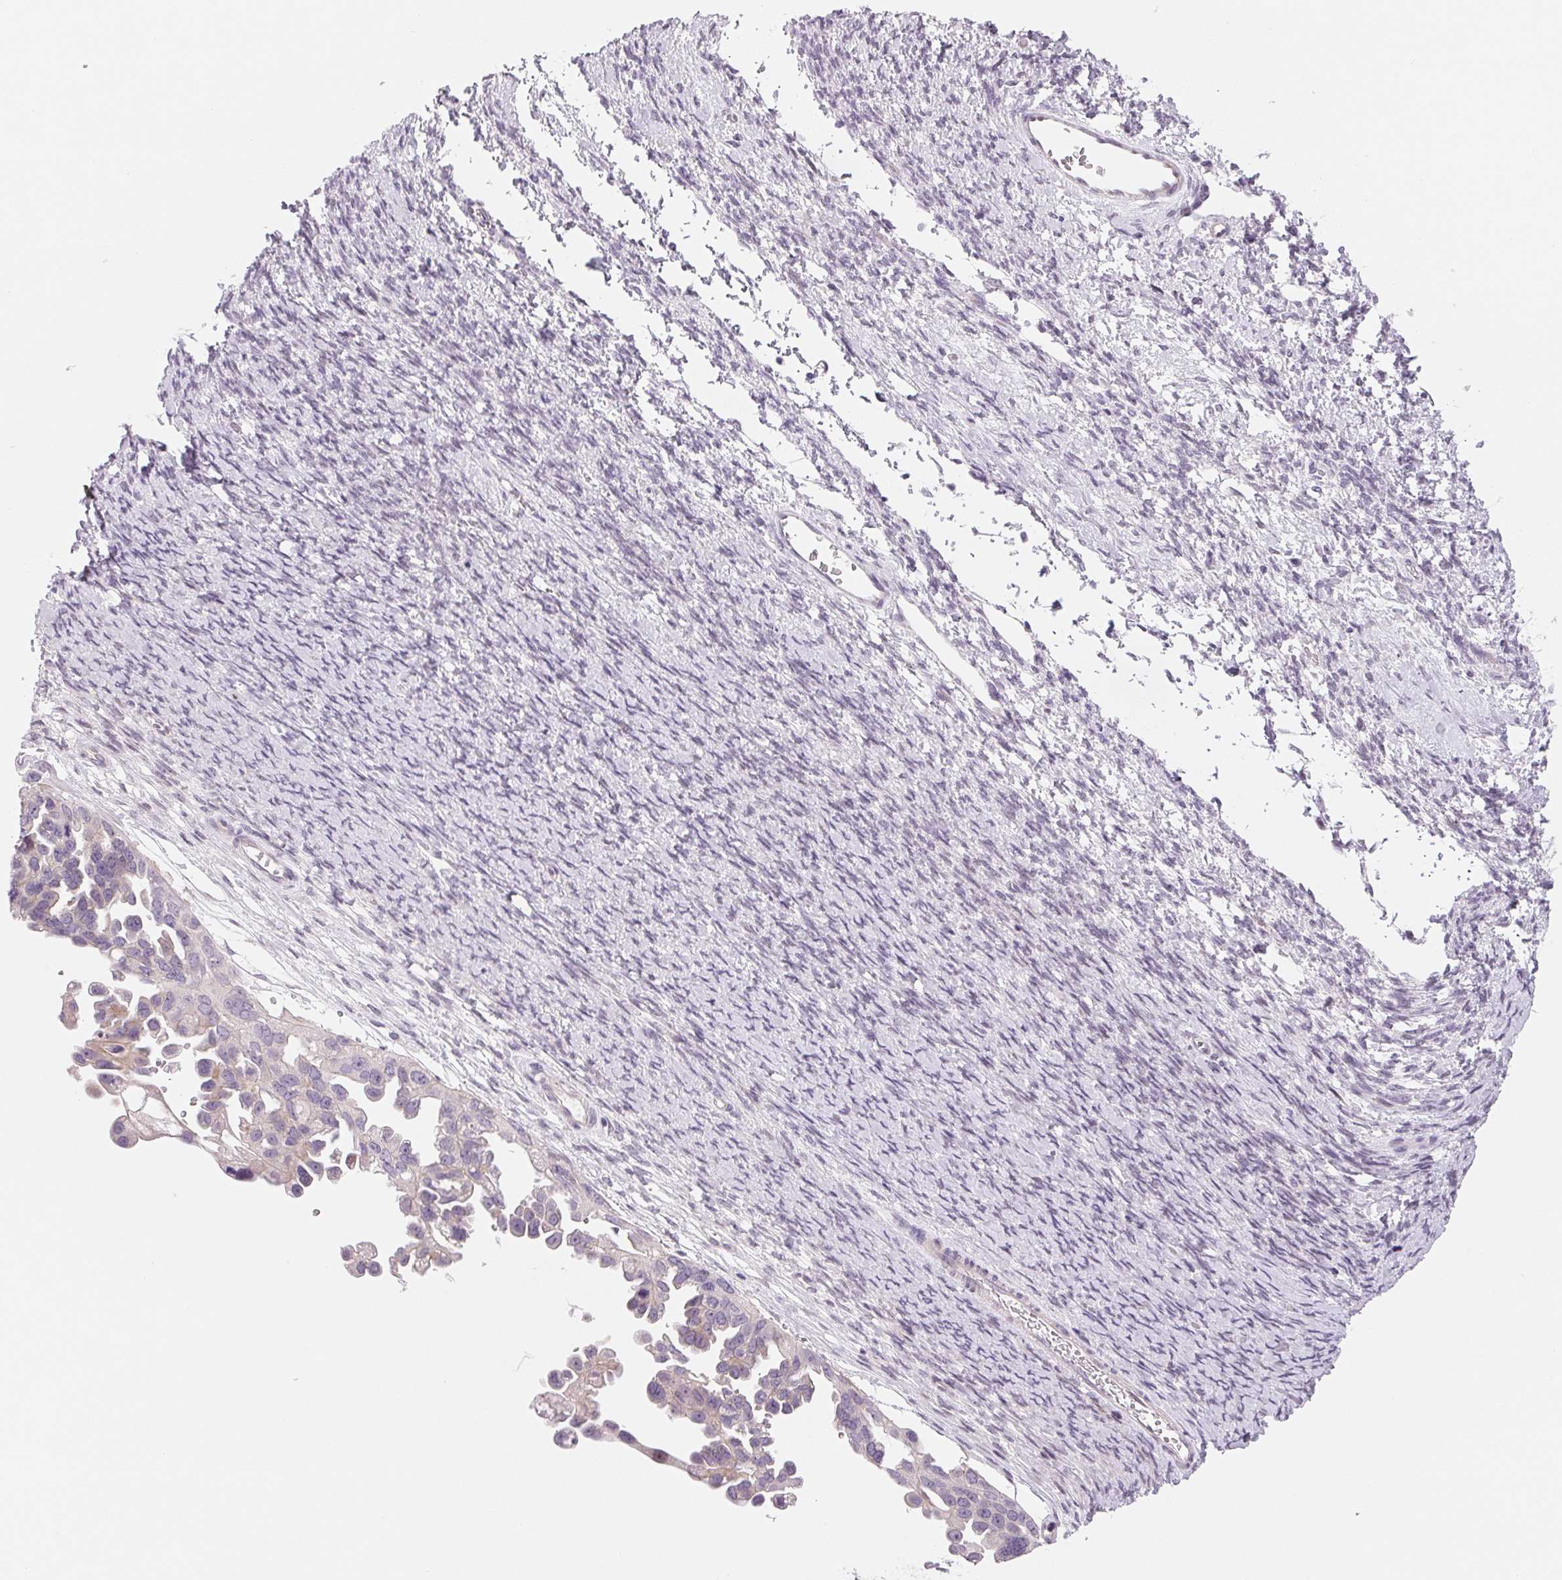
{"staining": {"intensity": "negative", "quantity": "none", "location": "none"}, "tissue": "ovarian cancer", "cell_type": "Tumor cells", "image_type": "cancer", "snomed": [{"axis": "morphology", "description": "Cystadenocarcinoma, serous, NOS"}, {"axis": "topography", "description": "Ovary"}], "caption": "Protein analysis of ovarian cancer (serous cystadenocarcinoma) reveals no significant positivity in tumor cells. Nuclei are stained in blue.", "gene": "CCDC168", "patient": {"sex": "female", "age": 53}}